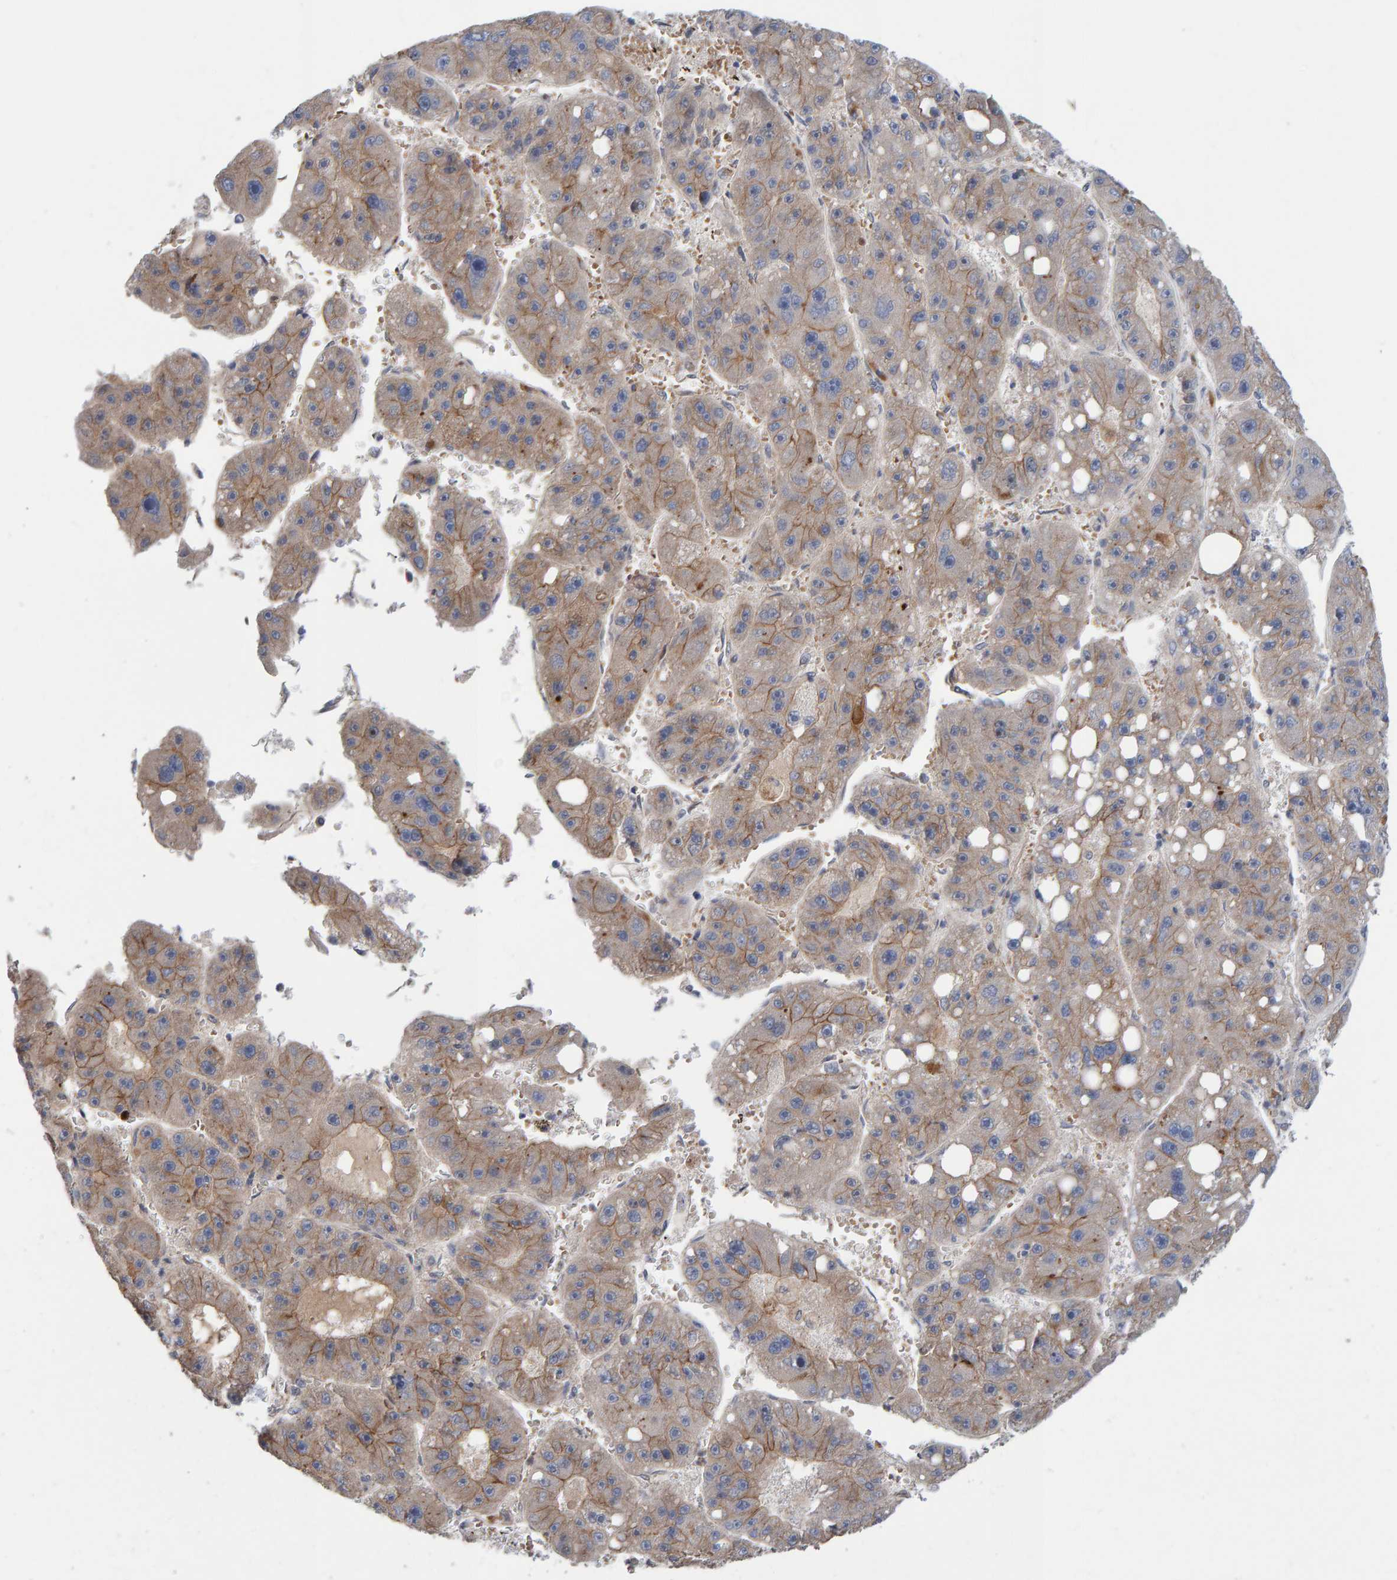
{"staining": {"intensity": "weak", "quantity": ">75%", "location": "cytoplasmic/membranous"}, "tissue": "liver cancer", "cell_type": "Tumor cells", "image_type": "cancer", "snomed": [{"axis": "morphology", "description": "Carcinoma, Hepatocellular, NOS"}, {"axis": "topography", "description": "Liver"}], "caption": "DAB (3,3'-diaminobenzidine) immunohistochemical staining of human liver cancer (hepatocellular carcinoma) demonstrates weak cytoplasmic/membranous protein positivity in about >75% of tumor cells. The staining was performed using DAB (3,3'-diaminobenzidine) to visualize the protein expression in brown, while the nuclei were stained in blue with hematoxylin (Magnification: 20x).", "gene": "LRSAM1", "patient": {"sex": "female", "age": 61}}